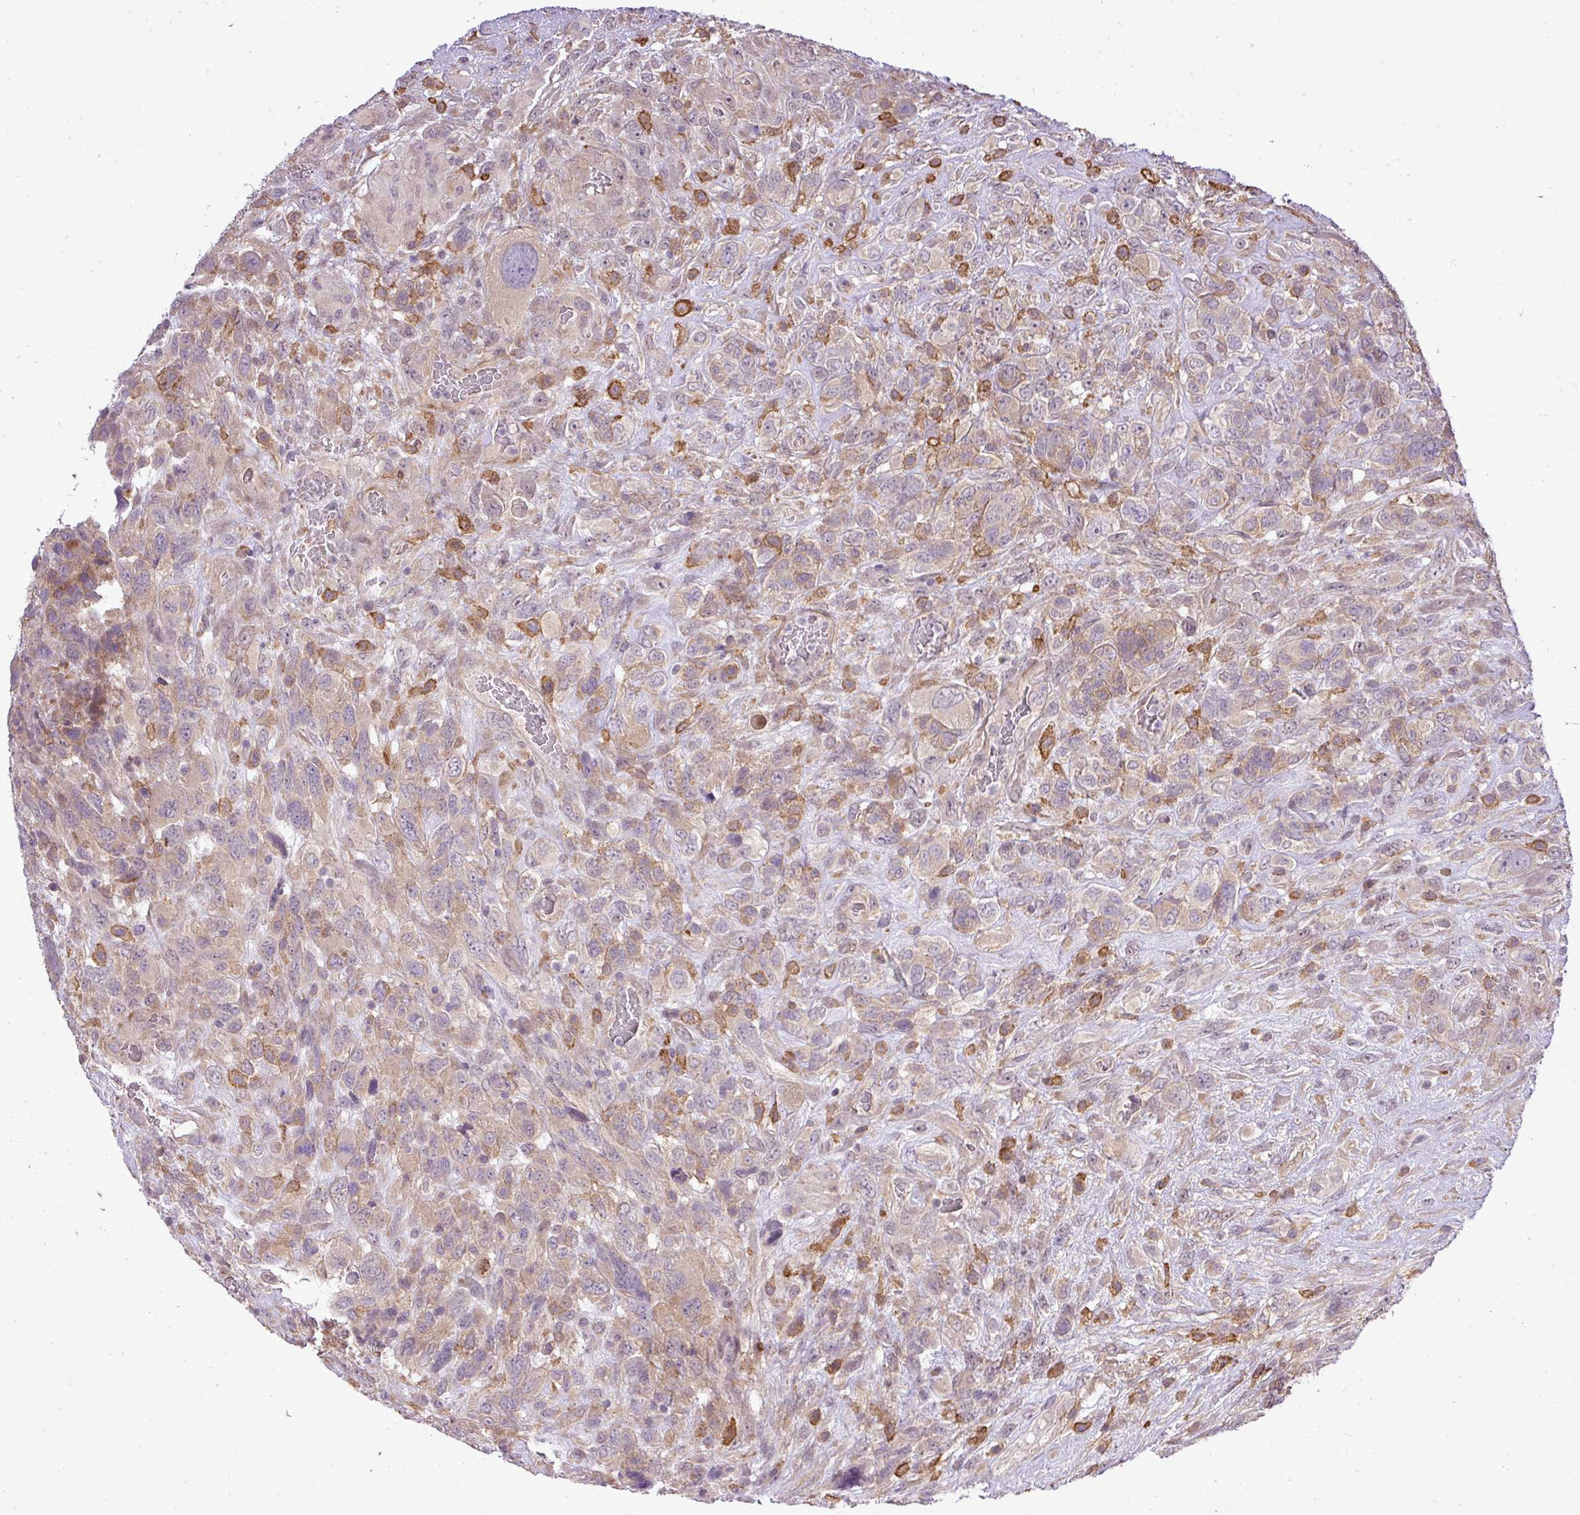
{"staining": {"intensity": "weak", "quantity": "<25%", "location": "cytoplasmic/membranous"}, "tissue": "glioma", "cell_type": "Tumor cells", "image_type": "cancer", "snomed": [{"axis": "morphology", "description": "Glioma, malignant, High grade"}, {"axis": "topography", "description": "Brain"}], "caption": "High power microscopy image of an IHC photomicrograph of glioma, revealing no significant expression in tumor cells.", "gene": "PDRG1", "patient": {"sex": "male", "age": 61}}